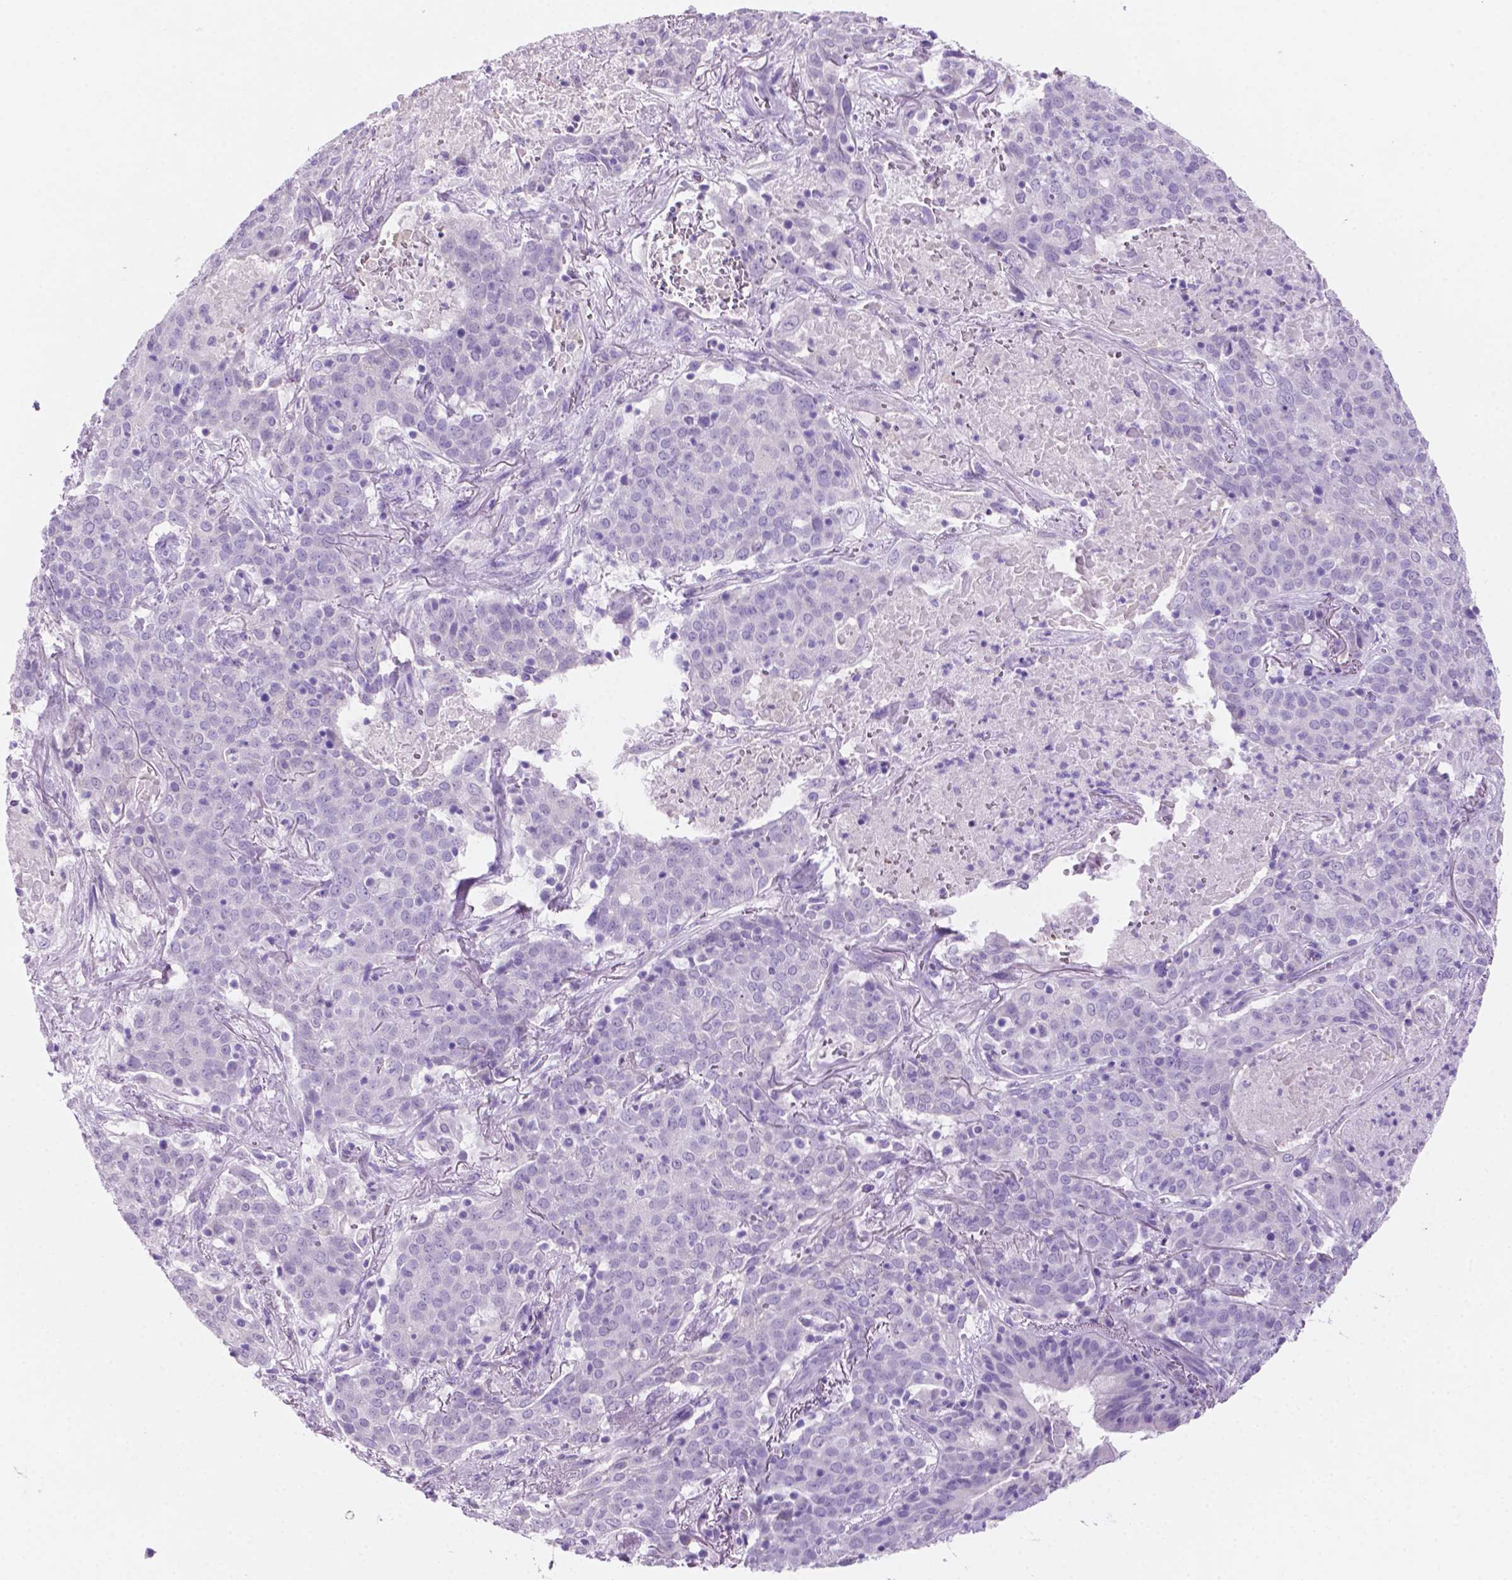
{"staining": {"intensity": "negative", "quantity": "none", "location": "none"}, "tissue": "lung cancer", "cell_type": "Tumor cells", "image_type": "cancer", "snomed": [{"axis": "morphology", "description": "Squamous cell carcinoma, NOS"}, {"axis": "topography", "description": "Lung"}], "caption": "Protein analysis of squamous cell carcinoma (lung) displays no significant positivity in tumor cells.", "gene": "GRIN2B", "patient": {"sex": "male", "age": 82}}